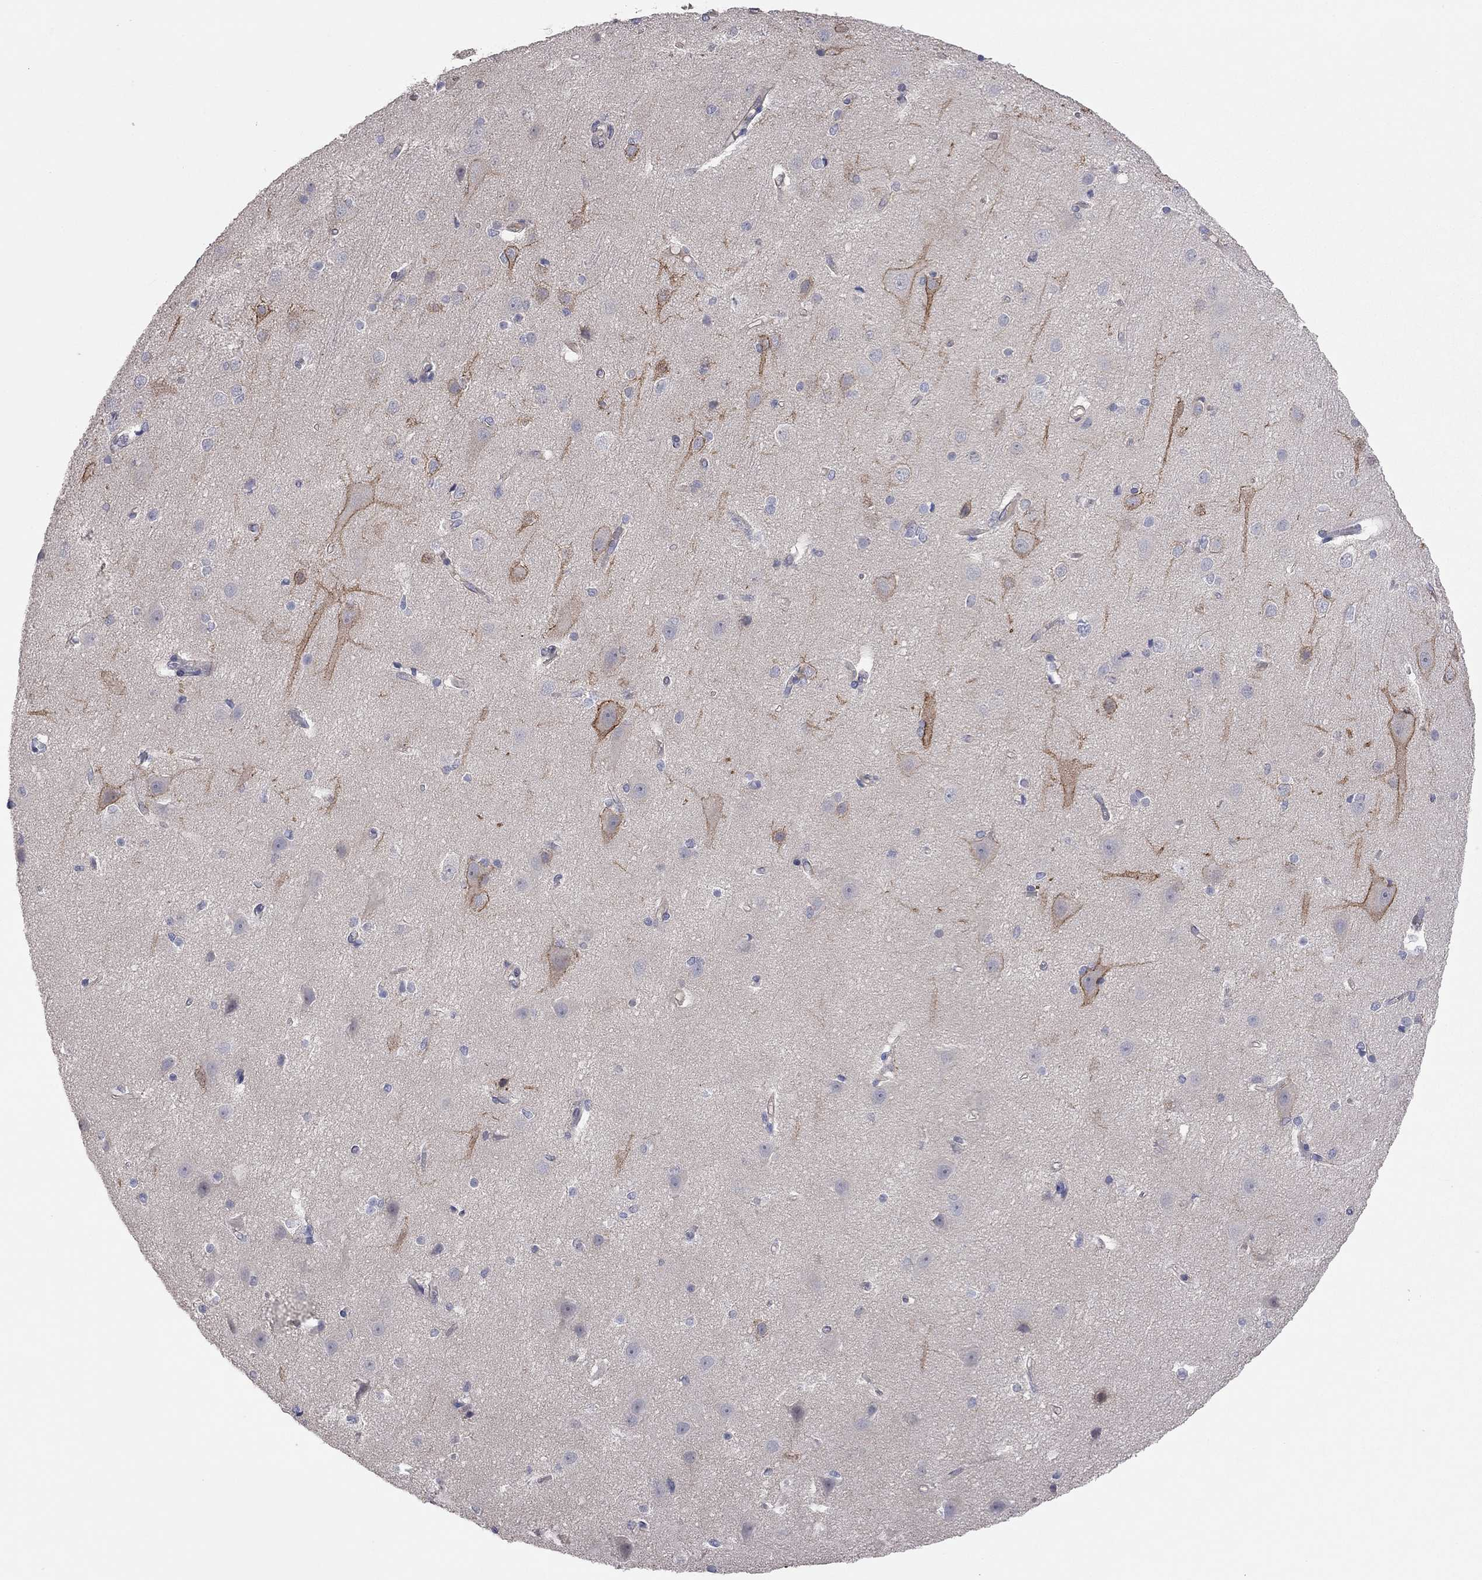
{"staining": {"intensity": "negative", "quantity": "none", "location": "none"}, "tissue": "cerebral cortex", "cell_type": "Endothelial cells", "image_type": "normal", "snomed": [{"axis": "morphology", "description": "Normal tissue, NOS"}, {"axis": "topography", "description": "Cerebral cortex"}], "caption": "IHC of benign cerebral cortex shows no staining in endothelial cells.", "gene": "KCNB1", "patient": {"sex": "male", "age": 37}}